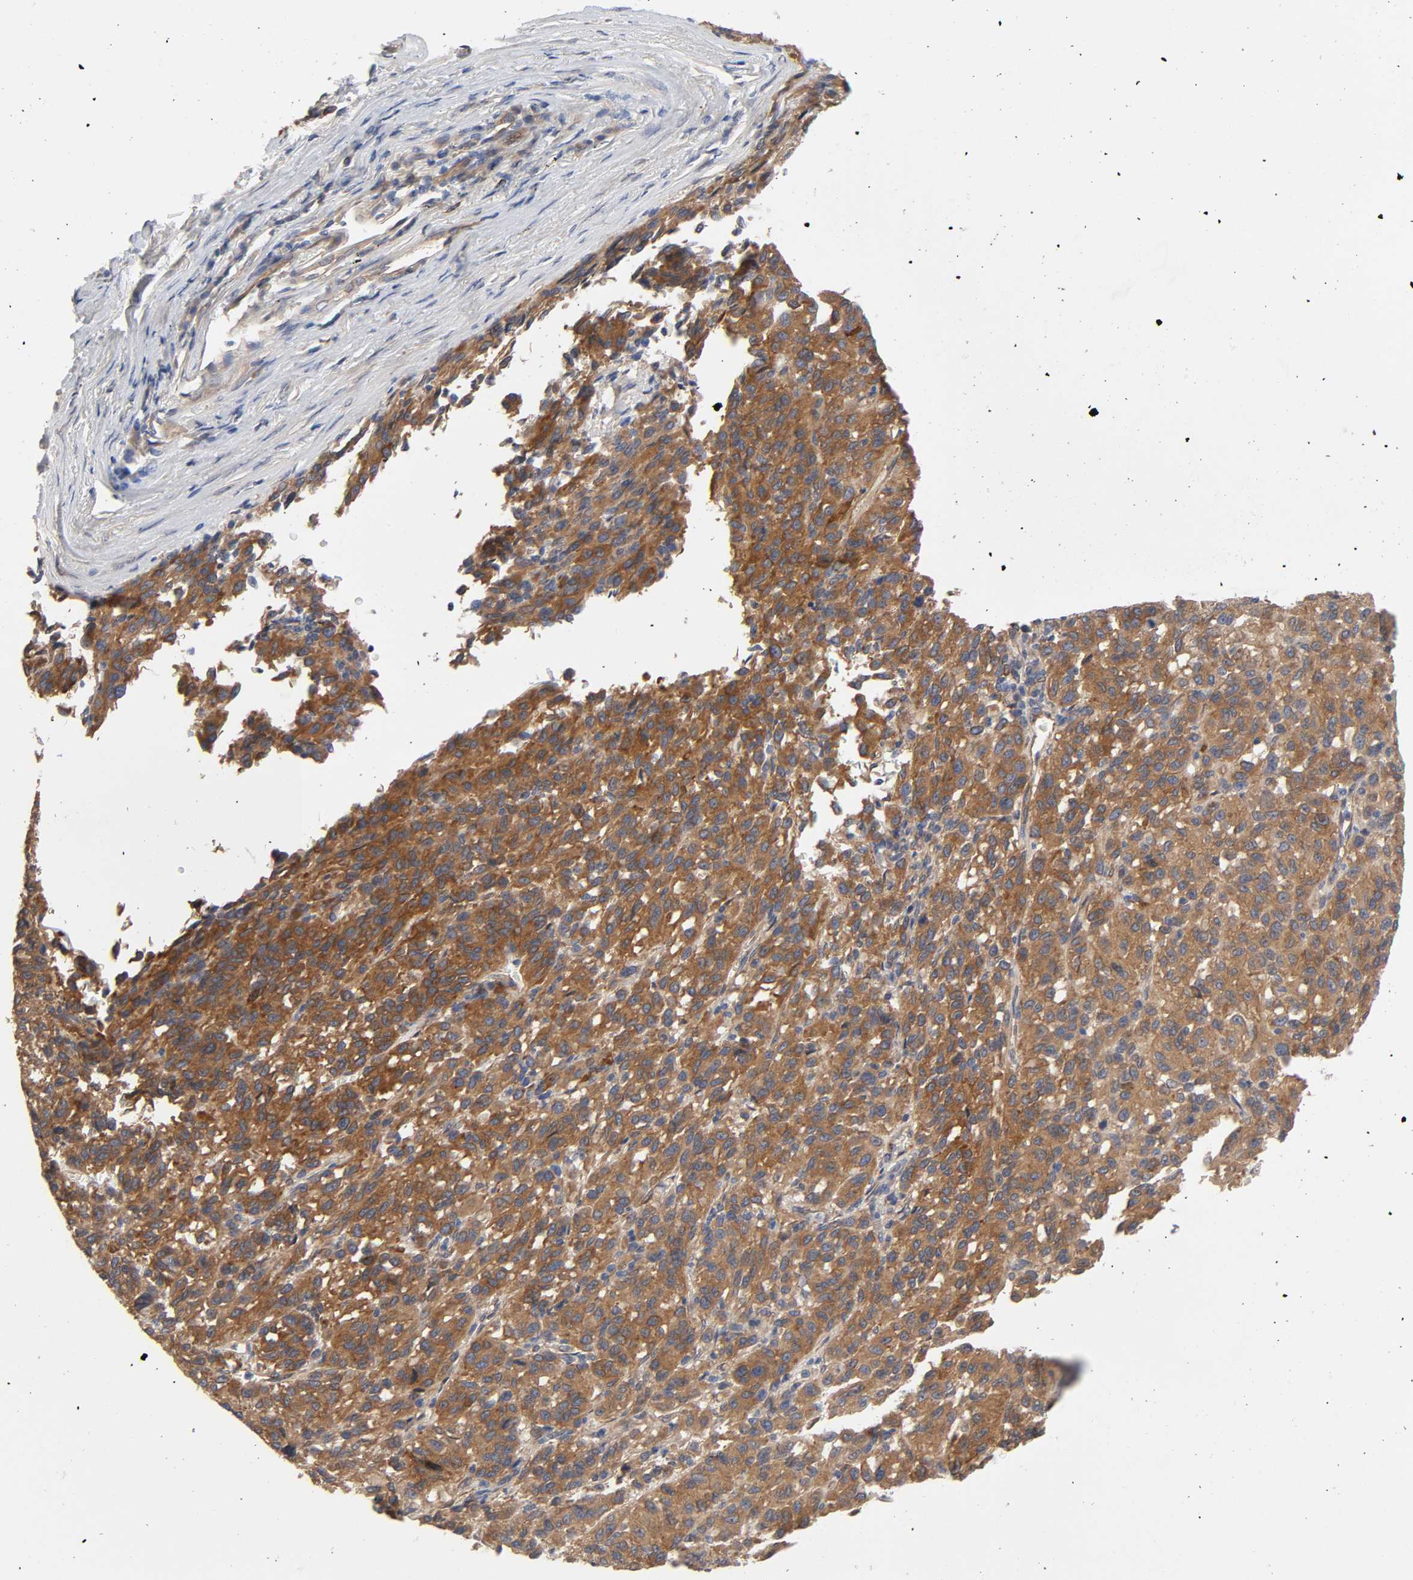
{"staining": {"intensity": "strong", "quantity": ">75%", "location": "cytoplasmic/membranous"}, "tissue": "melanoma", "cell_type": "Tumor cells", "image_type": "cancer", "snomed": [{"axis": "morphology", "description": "Malignant melanoma, Metastatic site"}, {"axis": "topography", "description": "Lung"}], "caption": "Protein expression analysis of human malignant melanoma (metastatic site) reveals strong cytoplasmic/membranous positivity in about >75% of tumor cells.", "gene": "RAB13", "patient": {"sex": "male", "age": 64}}